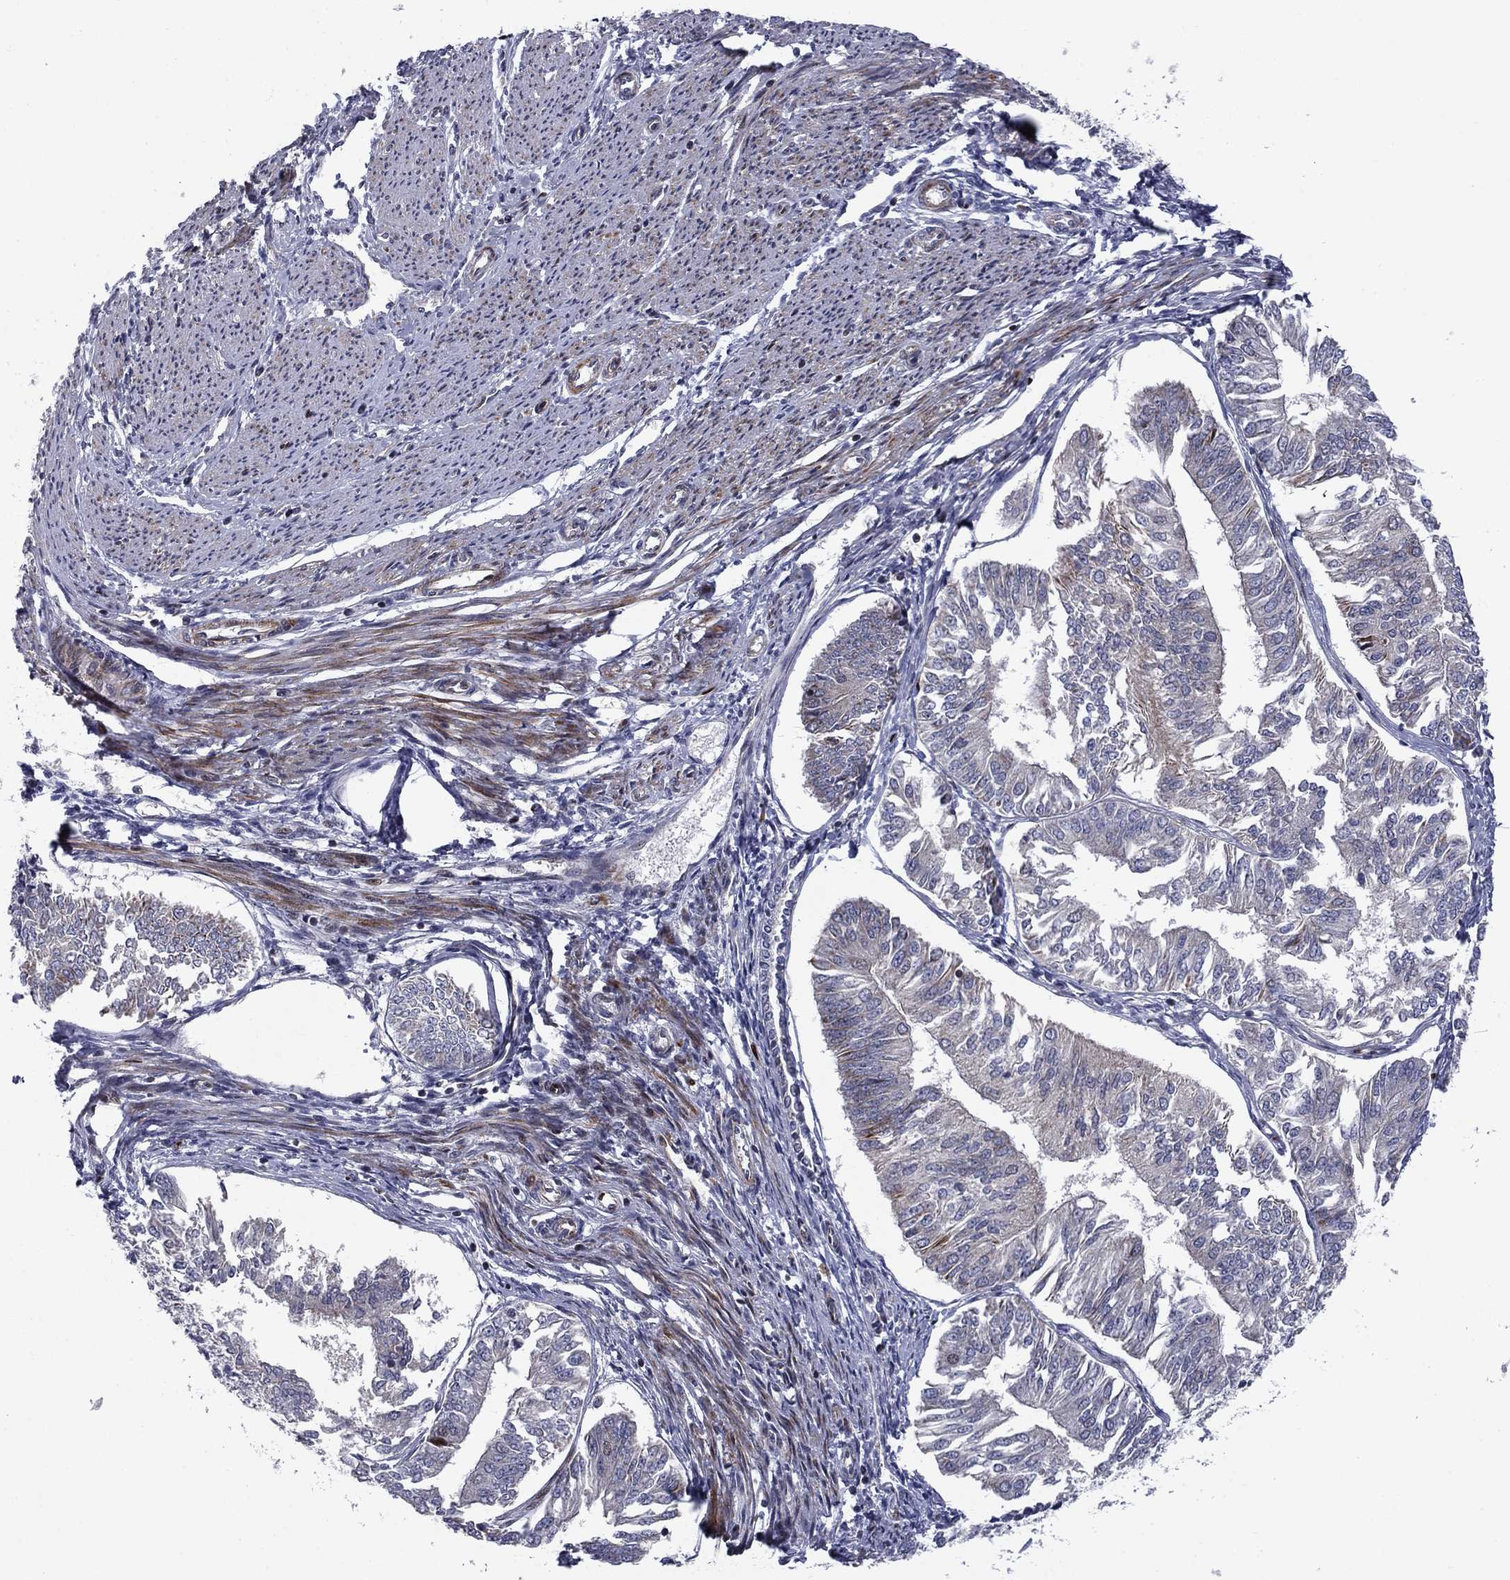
{"staining": {"intensity": "negative", "quantity": "none", "location": "none"}, "tissue": "endometrial cancer", "cell_type": "Tumor cells", "image_type": "cancer", "snomed": [{"axis": "morphology", "description": "Adenocarcinoma, NOS"}, {"axis": "topography", "description": "Endometrium"}], "caption": "DAB (3,3'-diaminobenzidine) immunohistochemical staining of endometrial adenocarcinoma shows no significant staining in tumor cells.", "gene": "MIOS", "patient": {"sex": "female", "age": 58}}